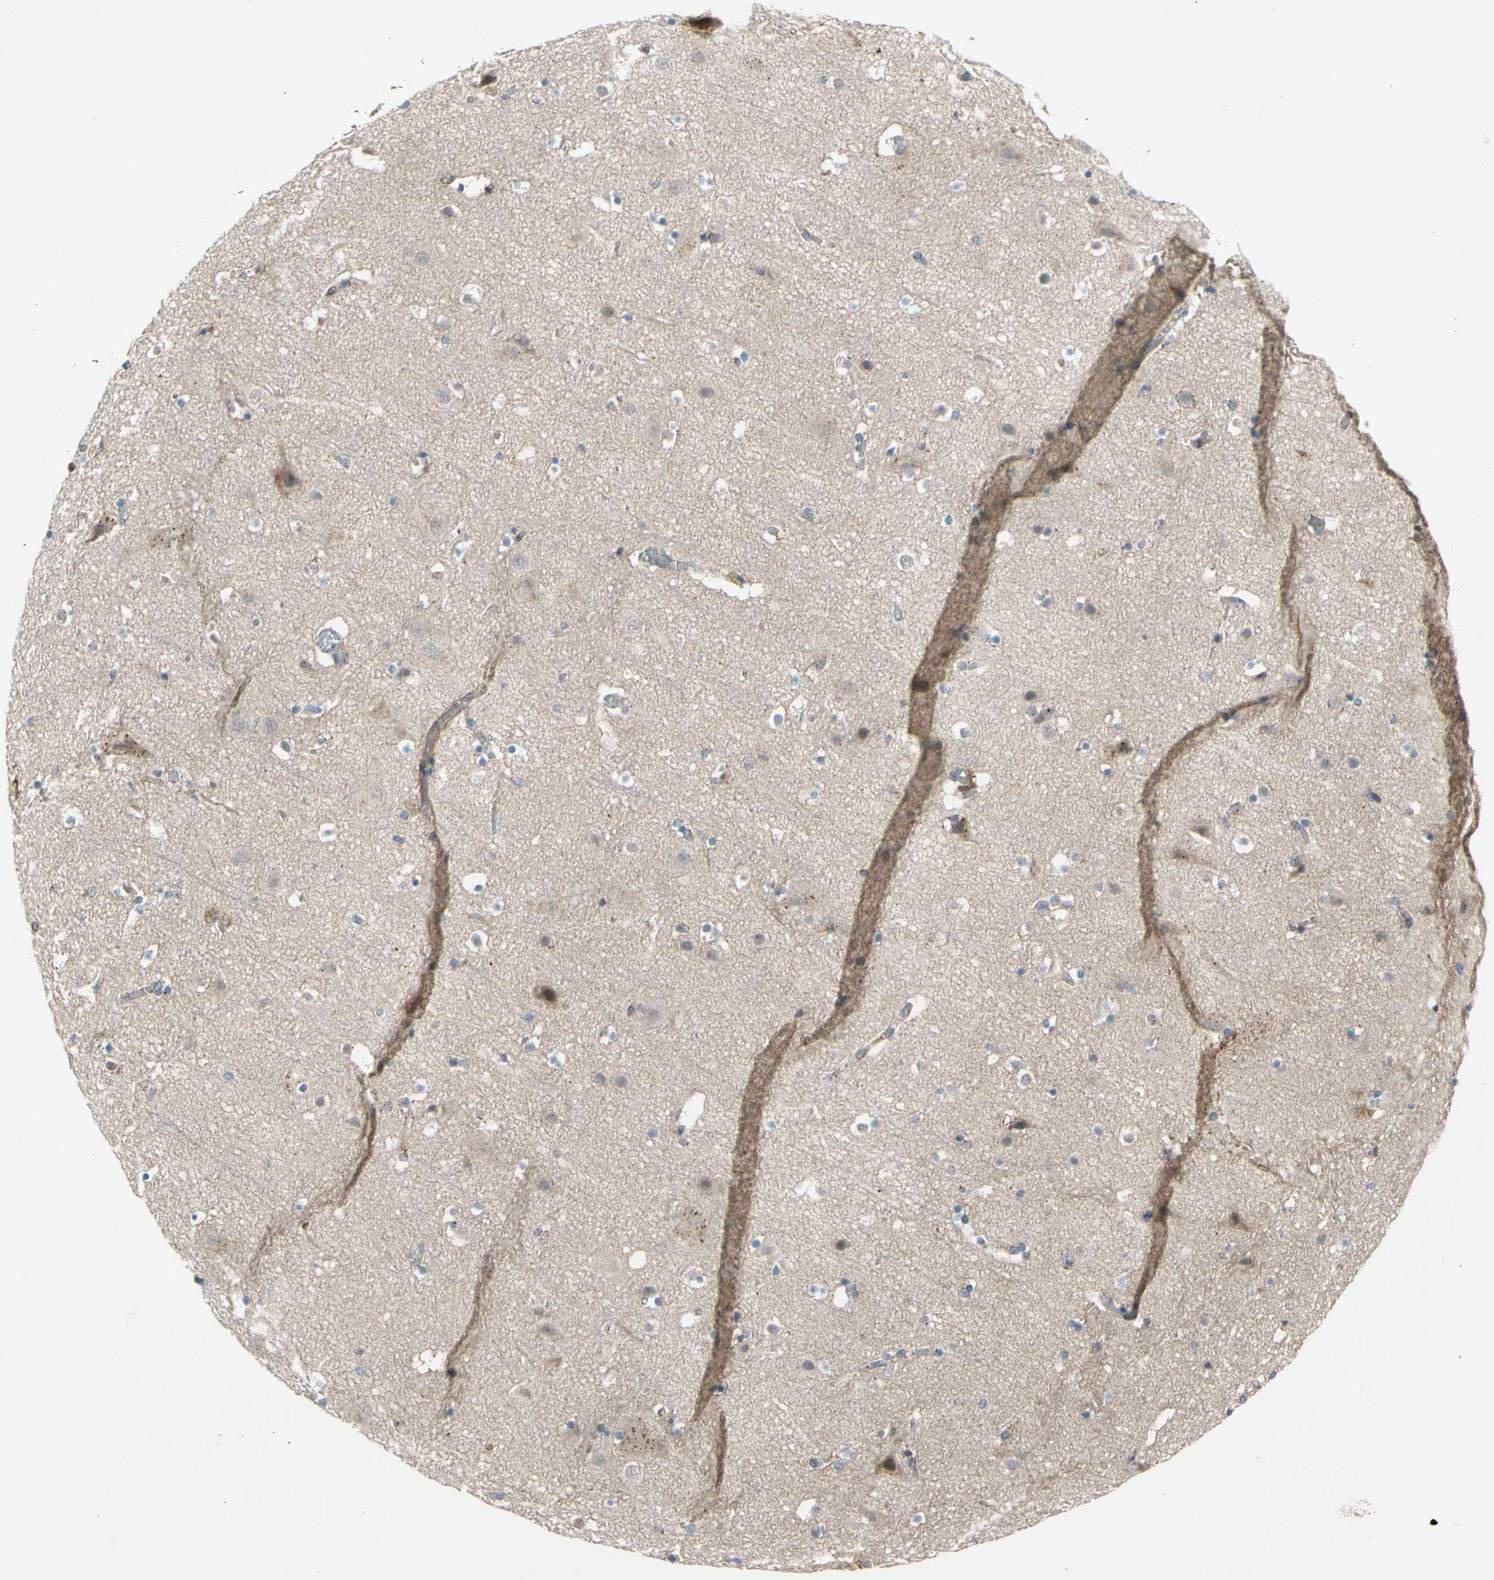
{"staining": {"intensity": "weak", "quantity": ">75%", "location": "cytoplasmic/membranous"}, "tissue": "cerebral cortex", "cell_type": "Endothelial cells", "image_type": "normal", "snomed": [{"axis": "morphology", "description": "Normal tissue, NOS"}, {"axis": "topography", "description": "Cerebral cortex"}], "caption": "DAB (3,3'-diaminobenzidine) immunohistochemical staining of unremarkable cerebral cortex exhibits weak cytoplasmic/membranous protein expression in approximately >75% of endothelial cells.", "gene": "GALNT5", "patient": {"sex": "female", "age": 45}}